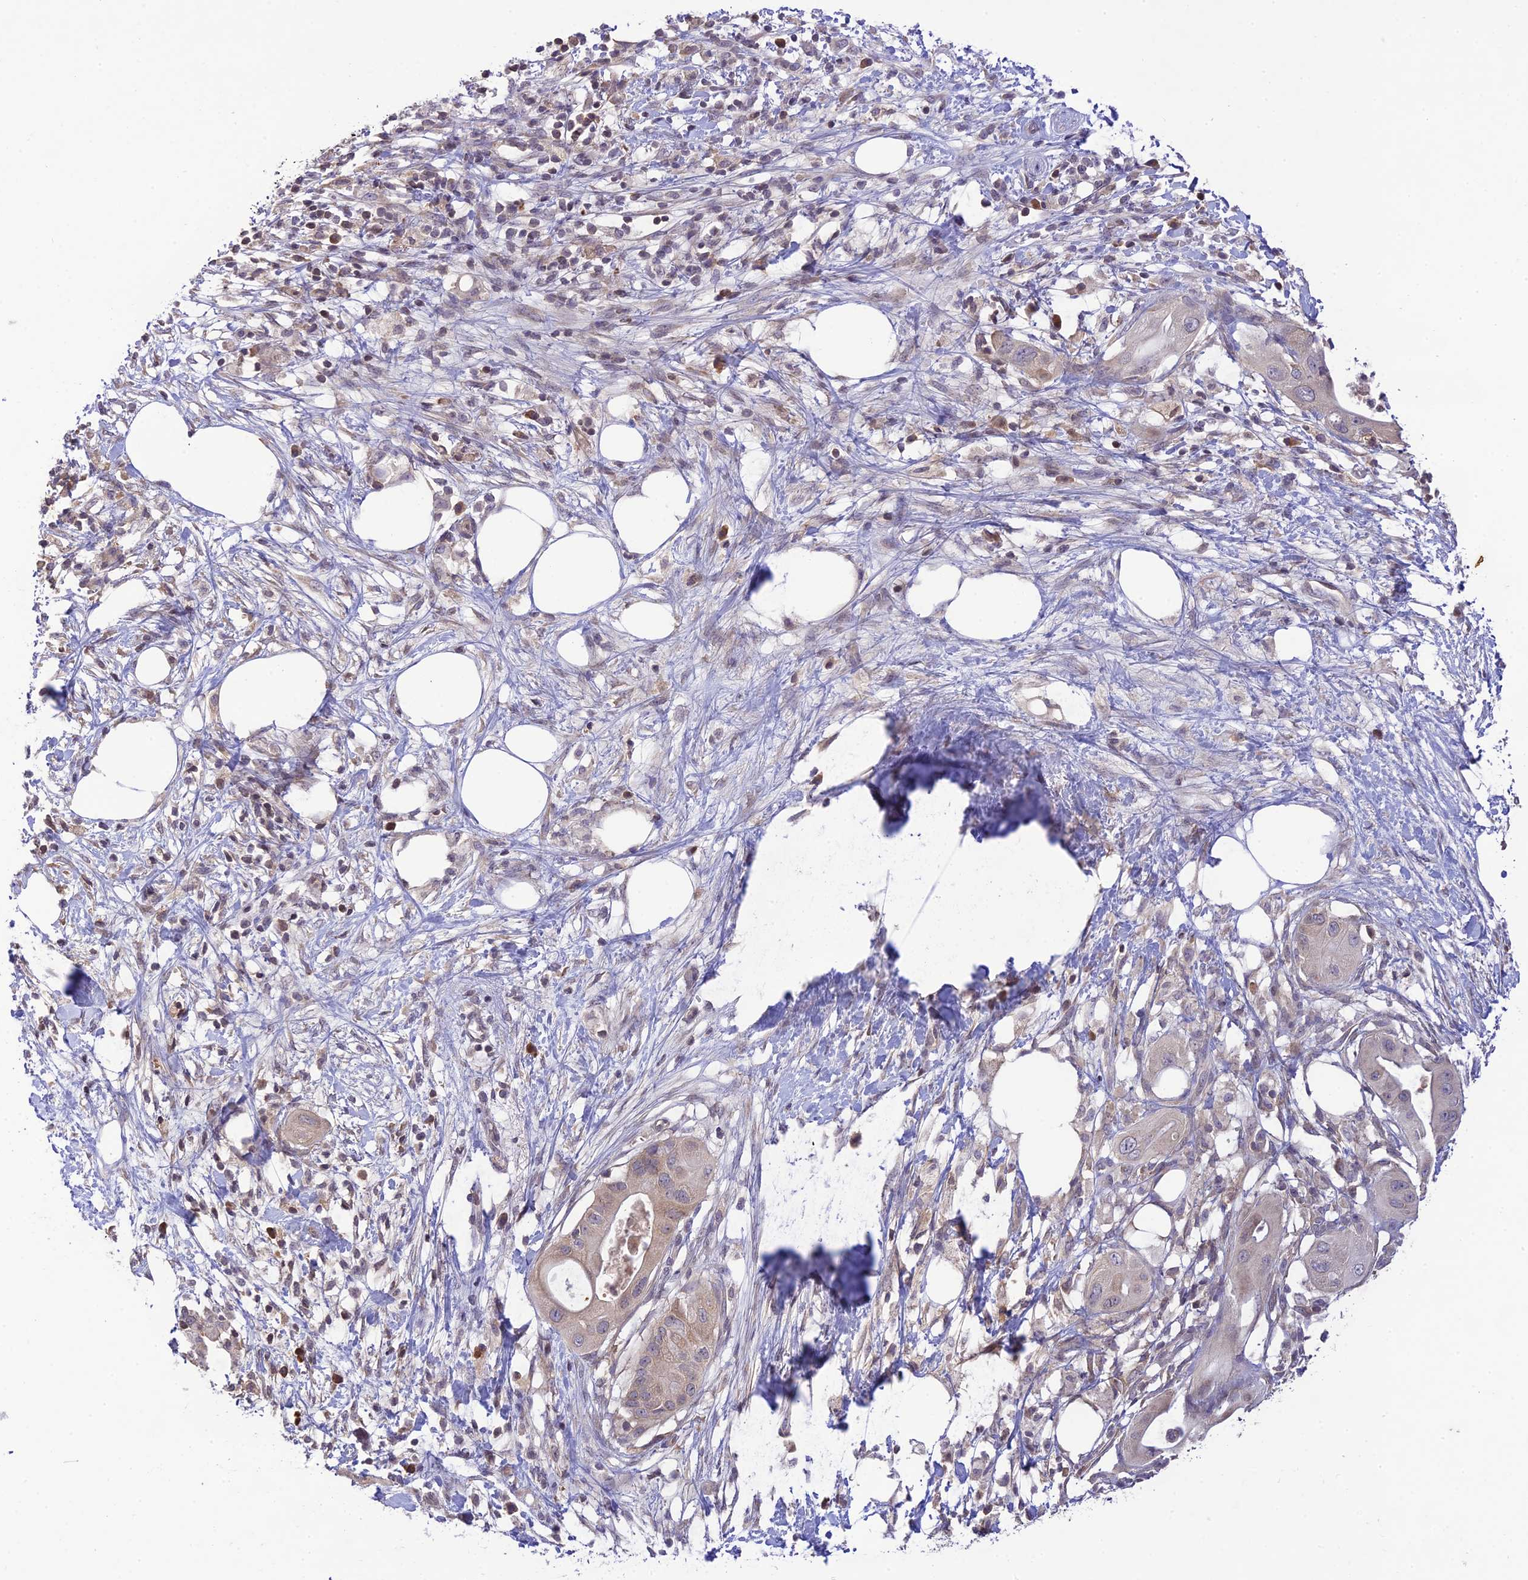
{"staining": {"intensity": "weak", "quantity": "<25%", "location": "cytoplasmic/membranous"}, "tissue": "pancreatic cancer", "cell_type": "Tumor cells", "image_type": "cancer", "snomed": [{"axis": "morphology", "description": "Adenocarcinoma, NOS"}, {"axis": "topography", "description": "Pancreas"}], "caption": "The image exhibits no significant expression in tumor cells of pancreatic cancer.", "gene": "TEKT1", "patient": {"sex": "male", "age": 68}}